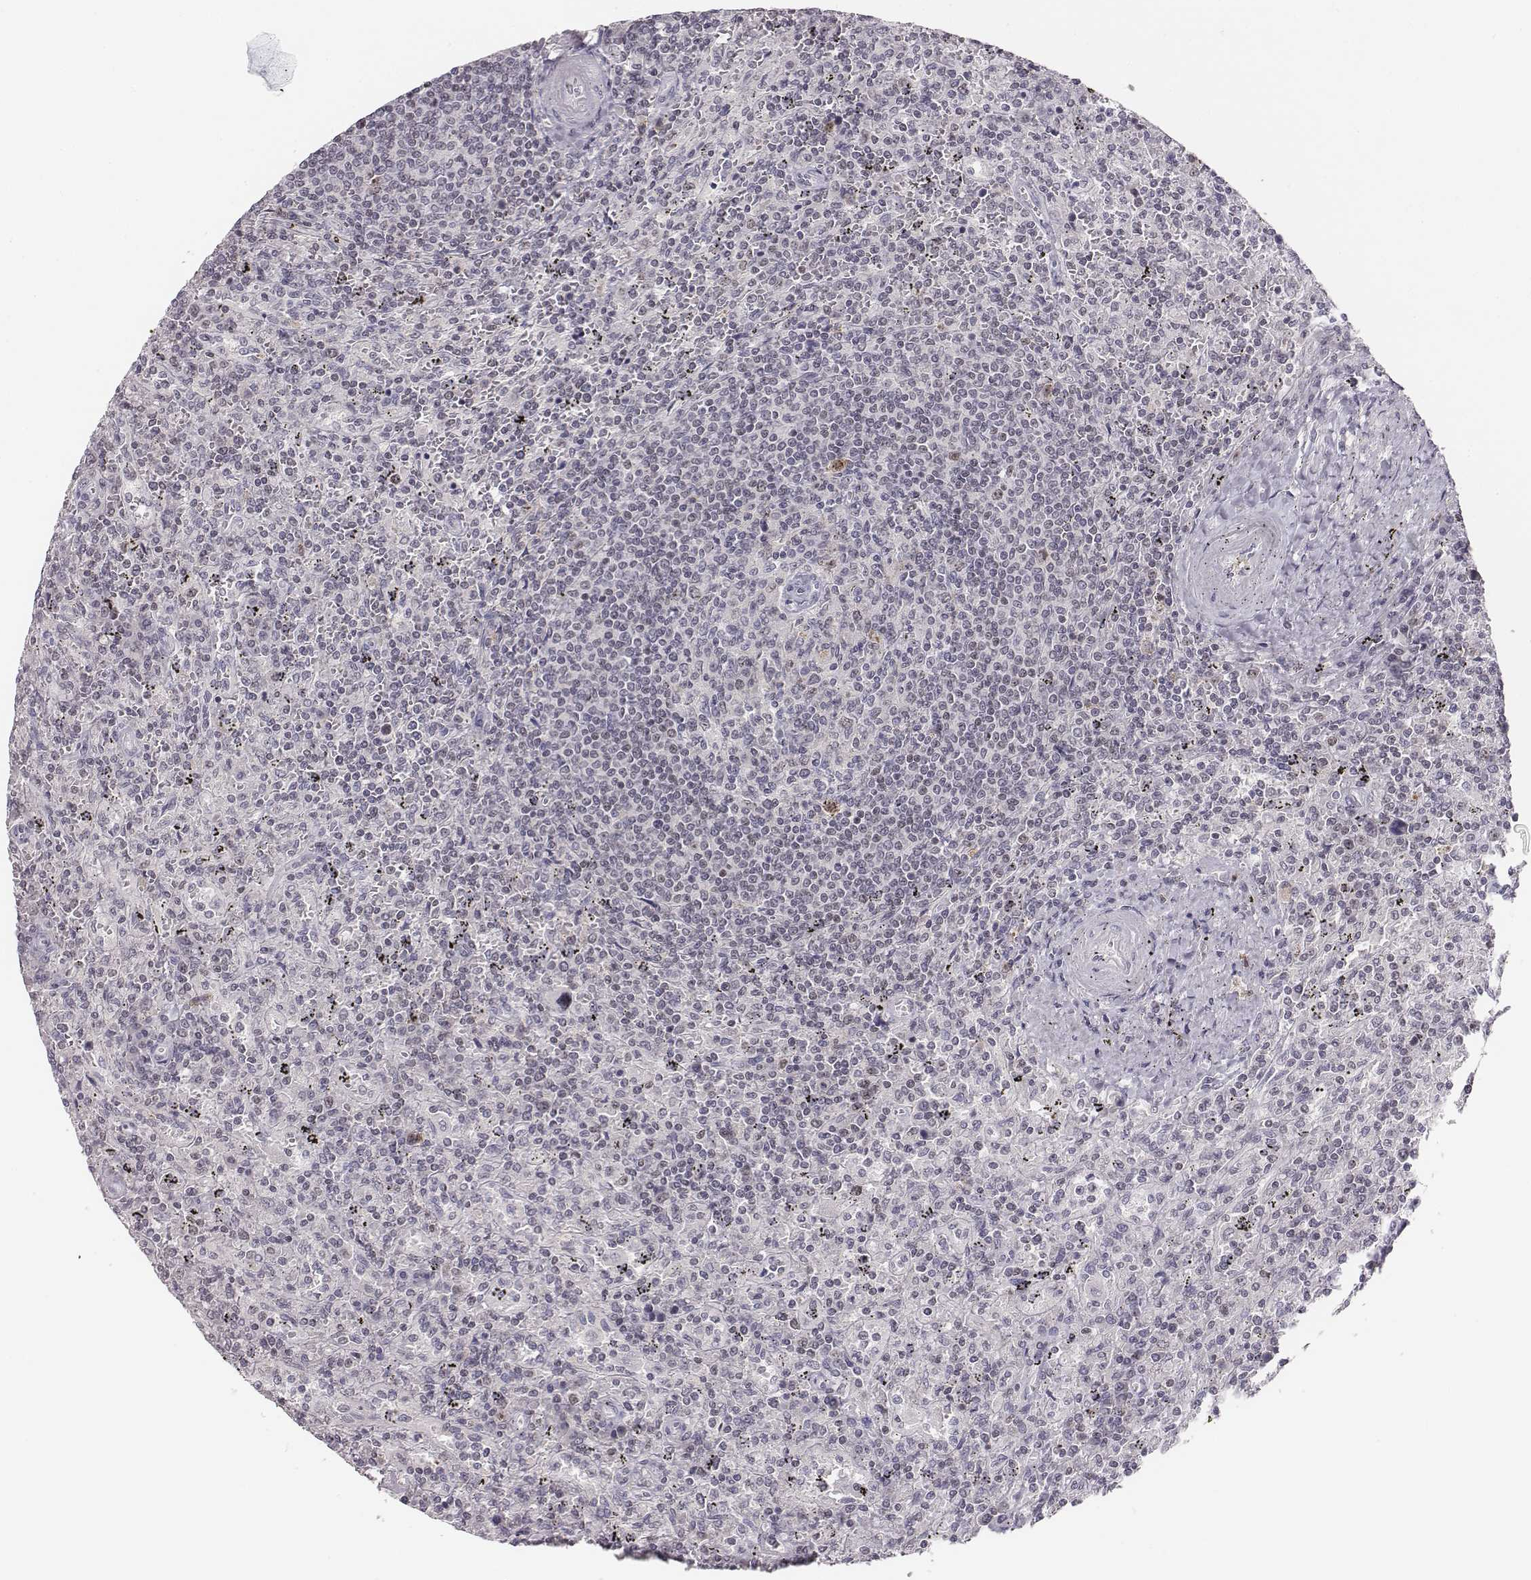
{"staining": {"intensity": "negative", "quantity": "none", "location": "none"}, "tissue": "lymphoma", "cell_type": "Tumor cells", "image_type": "cancer", "snomed": [{"axis": "morphology", "description": "Malignant lymphoma, non-Hodgkin's type, Low grade"}, {"axis": "topography", "description": "Spleen"}], "caption": "High power microscopy photomicrograph of an immunohistochemistry (IHC) image of lymphoma, revealing no significant positivity in tumor cells.", "gene": "NIFK", "patient": {"sex": "male", "age": 62}}